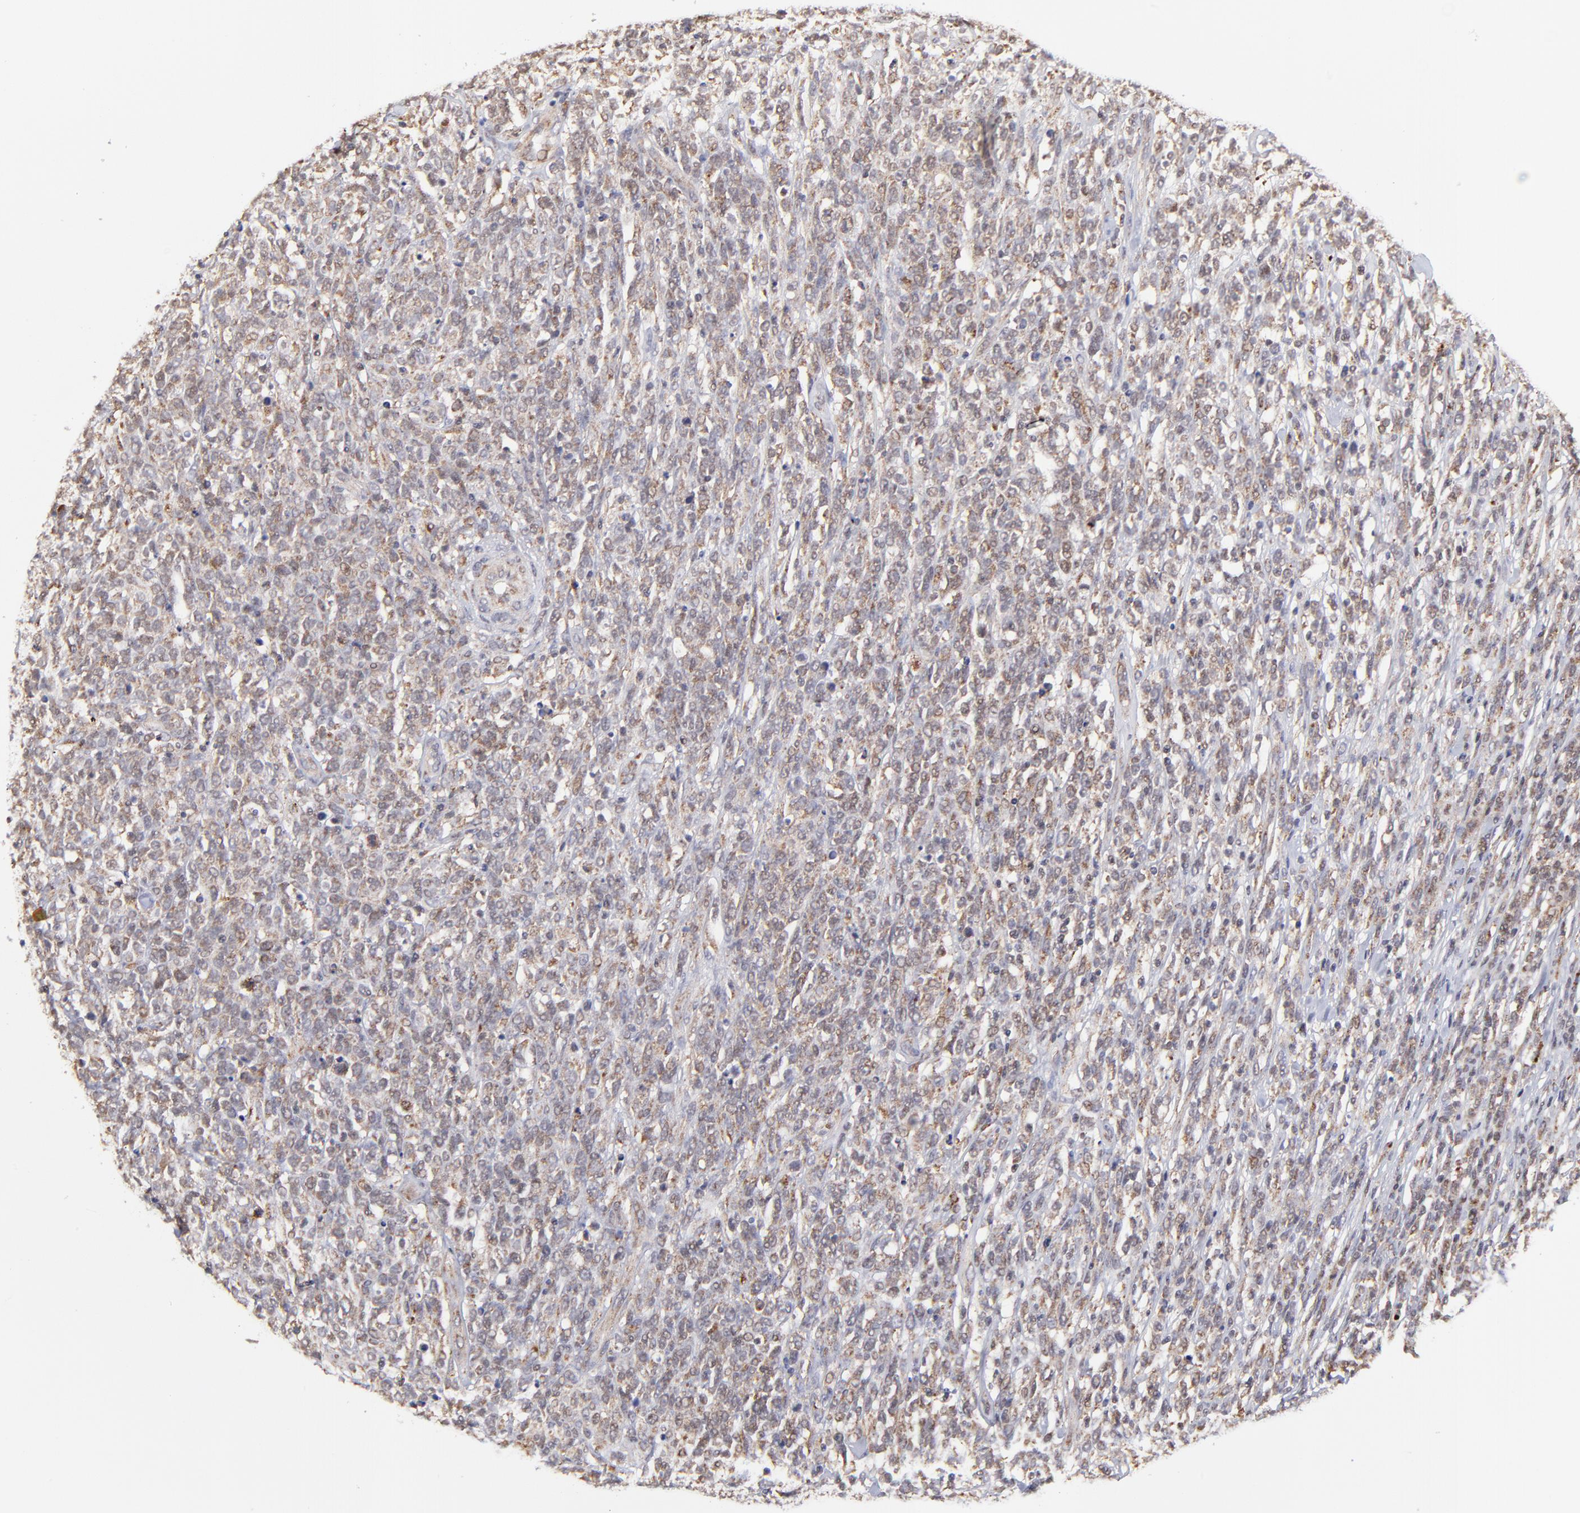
{"staining": {"intensity": "moderate", "quantity": "<25%", "location": "cytoplasmic/membranous"}, "tissue": "lymphoma", "cell_type": "Tumor cells", "image_type": "cancer", "snomed": [{"axis": "morphology", "description": "Malignant lymphoma, non-Hodgkin's type, High grade"}, {"axis": "topography", "description": "Lymph node"}], "caption": "Moderate cytoplasmic/membranous protein positivity is identified in about <25% of tumor cells in lymphoma.", "gene": "MAP2K7", "patient": {"sex": "female", "age": 73}}